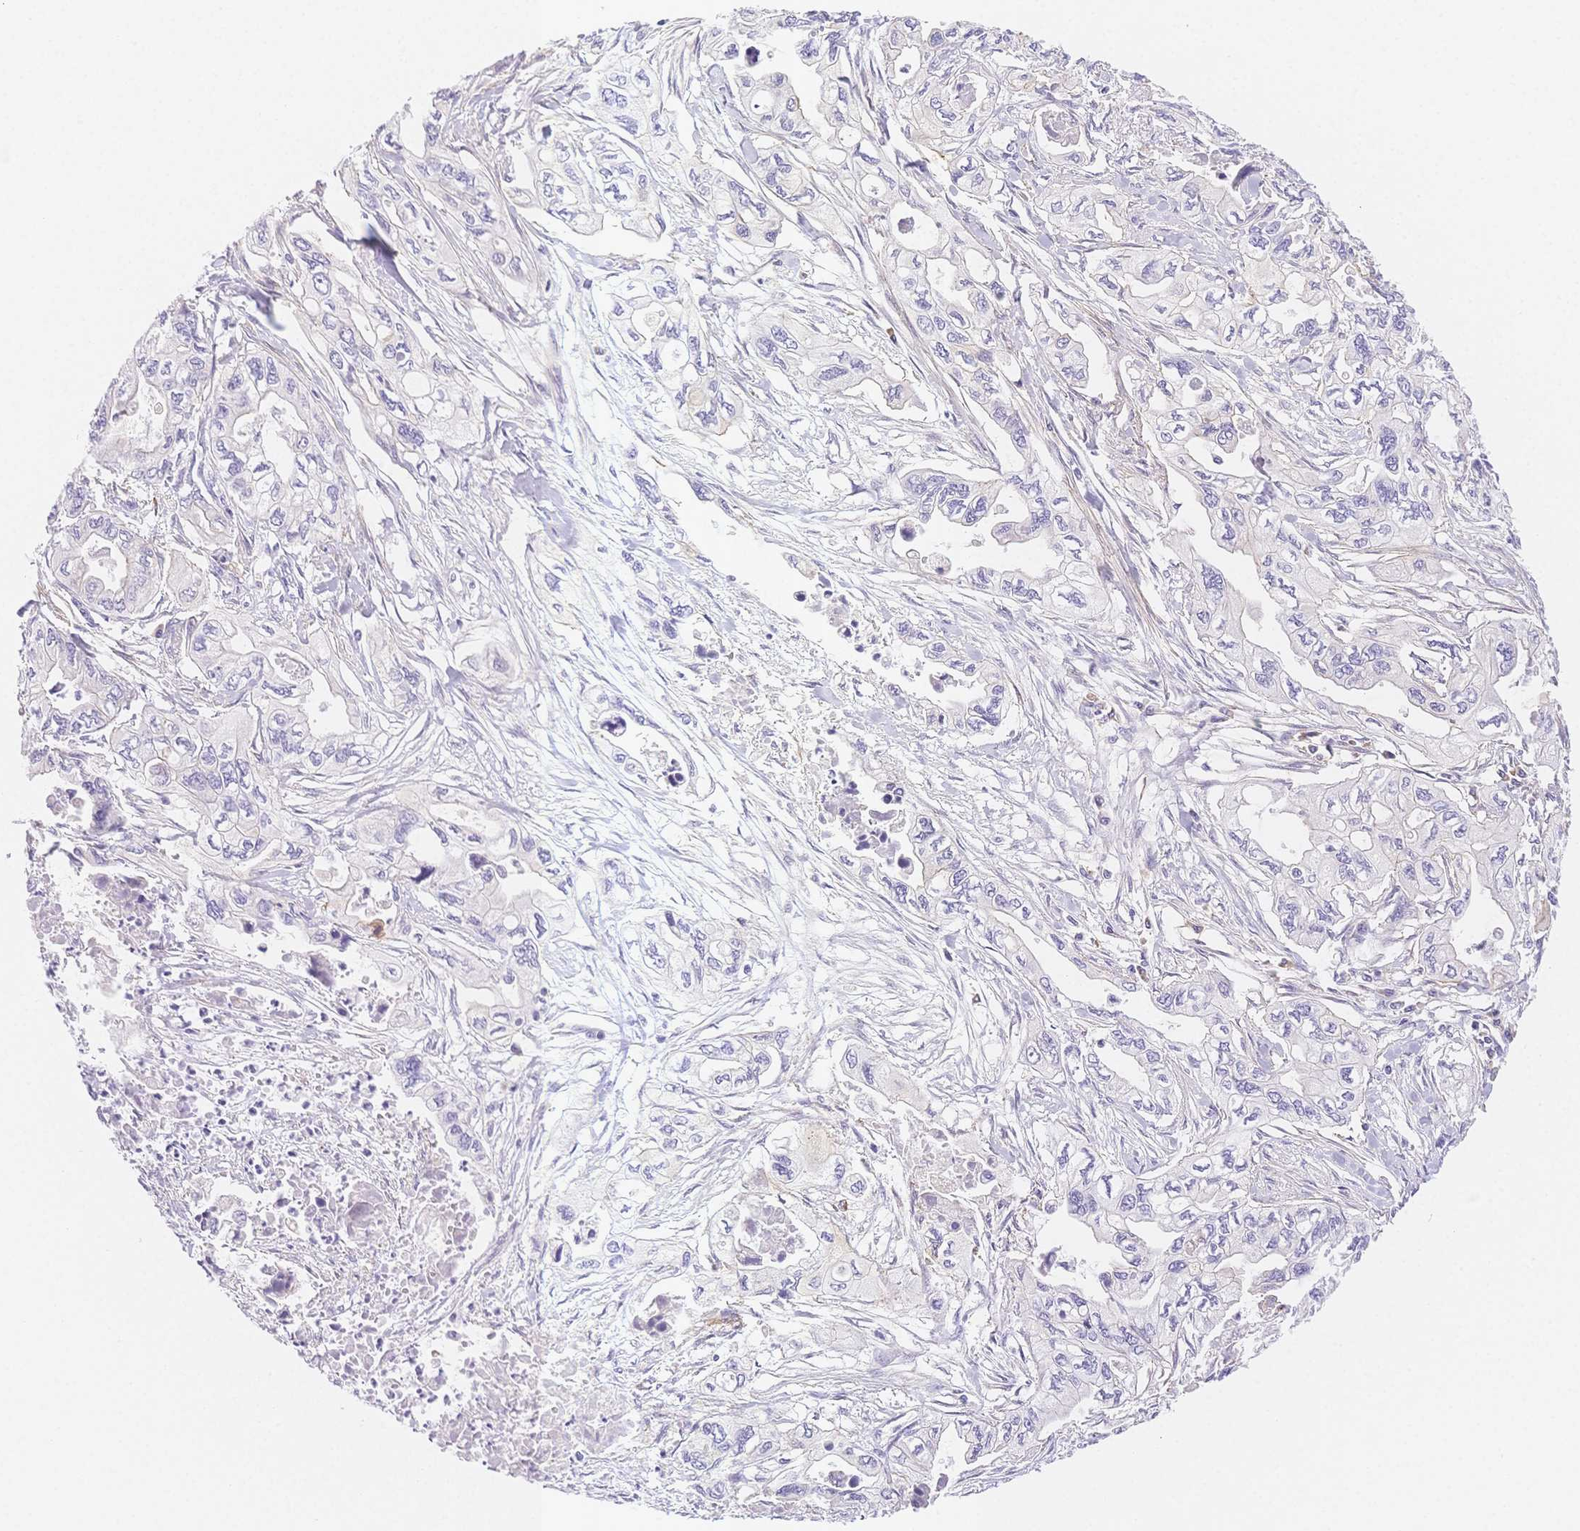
{"staining": {"intensity": "negative", "quantity": "none", "location": "none"}, "tissue": "pancreatic cancer", "cell_type": "Tumor cells", "image_type": "cancer", "snomed": [{"axis": "morphology", "description": "Adenocarcinoma, NOS"}, {"axis": "topography", "description": "Pancreas"}], "caption": "Immunohistochemistry micrograph of neoplastic tissue: human pancreatic adenocarcinoma stained with DAB (3,3'-diaminobenzidine) demonstrates no significant protein staining in tumor cells.", "gene": "CSN1S1", "patient": {"sex": "male", "age": 68}}